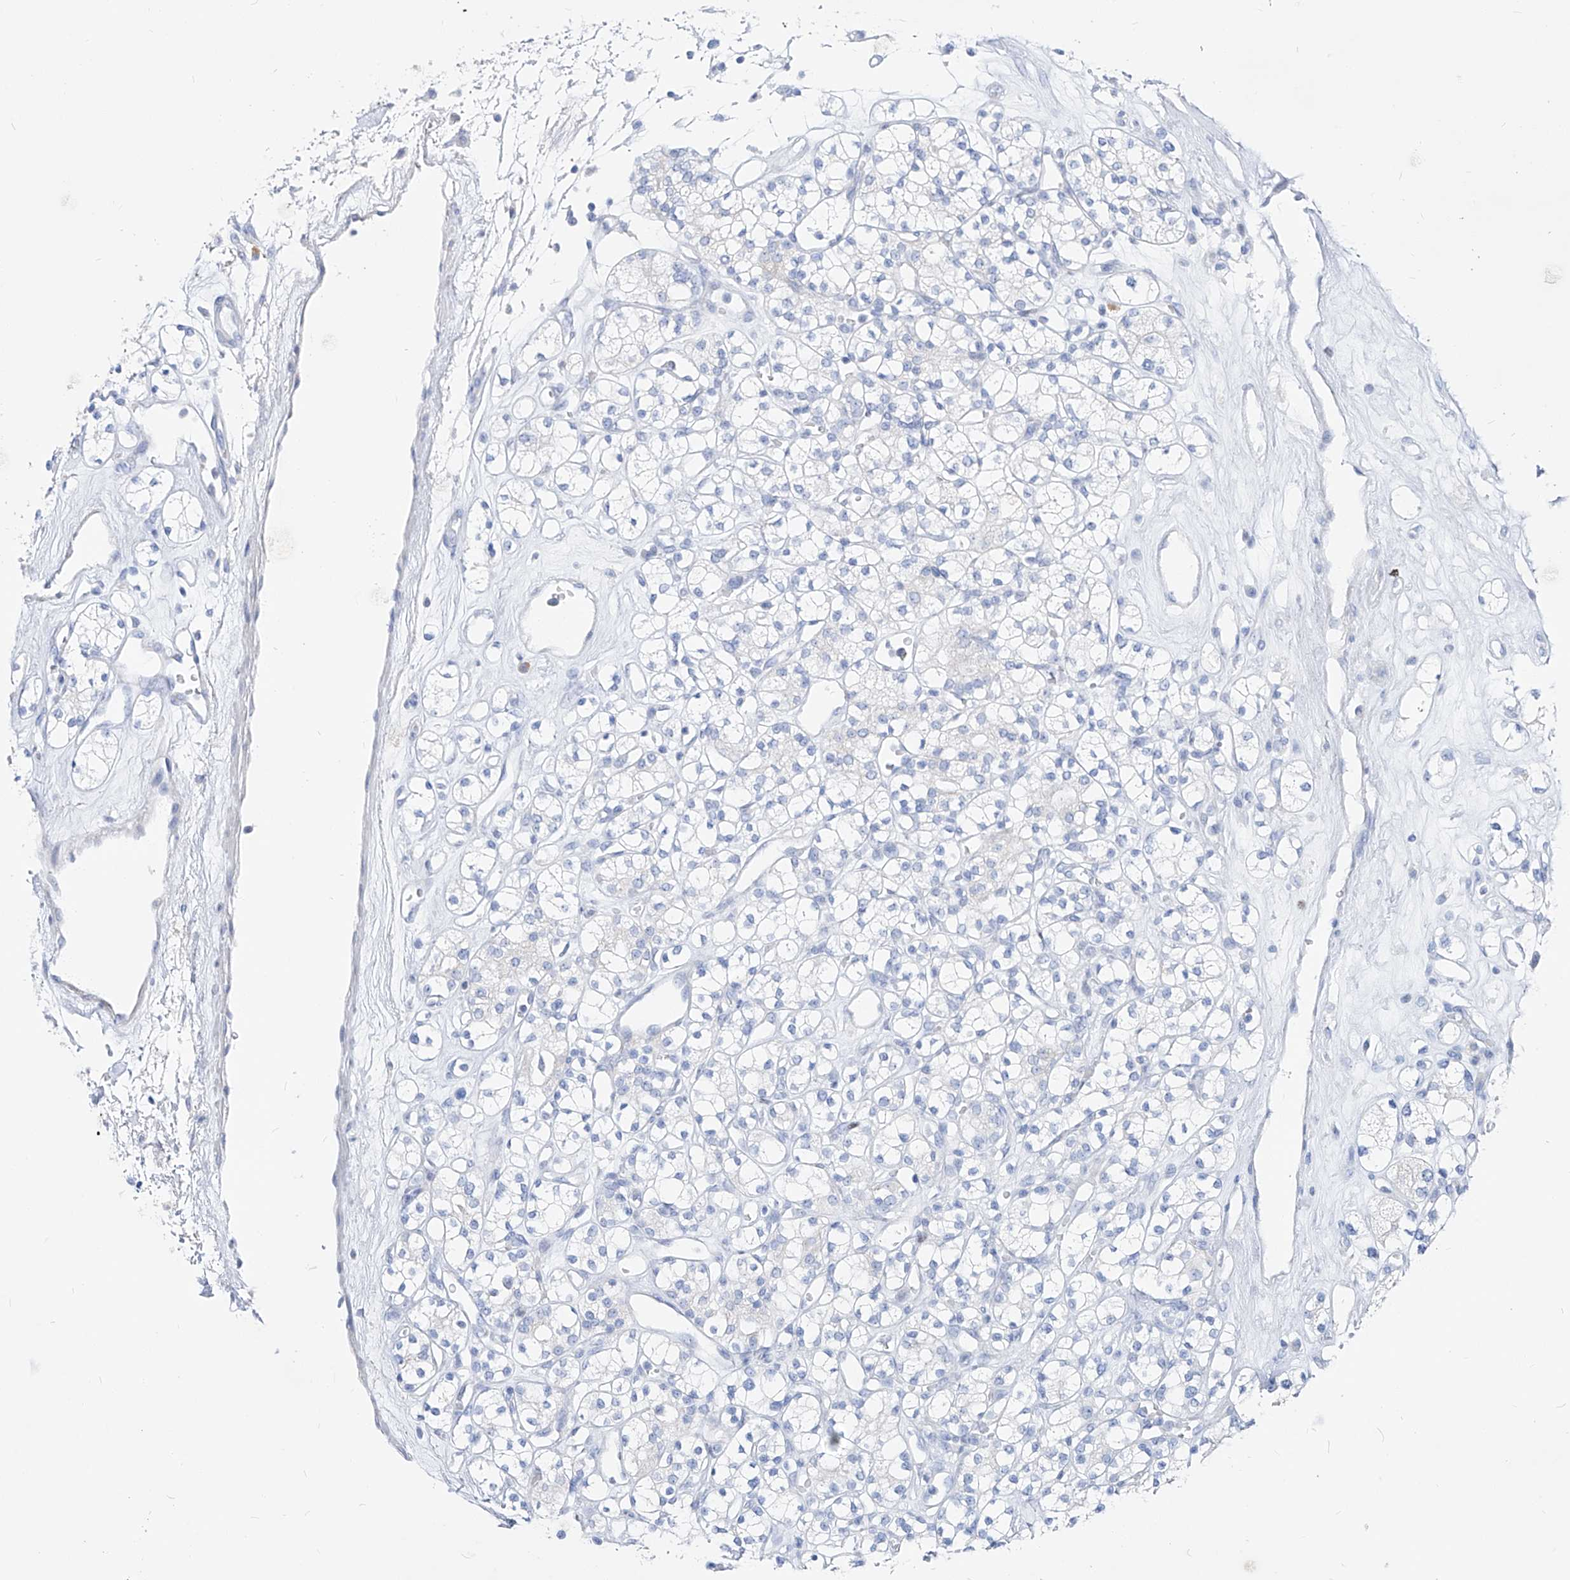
{"staining": {"intensity": "negative", "quantity": "none", "location": "none"}, "tissue": "renal cancer", "cell_type": "Tumor cells", "image_type": "cancer", "snomed": [{"axis": "morphology", "description": "Adenocarcinoma, NOS"}, {"axis": "topography", "description": "Kidney"}], "caption": "Tumor cells show no significant protein staining in adenocarcinoma (renal). Brightfield microscopy of immunohistochemistry (IHC) stained with DAB (3,3'-diaminobenzidine) (brown) and hematoxylin (blue), captured at high magnification.", "gene": "FRS3", "patient": {"sex": "male", "age": 77}}